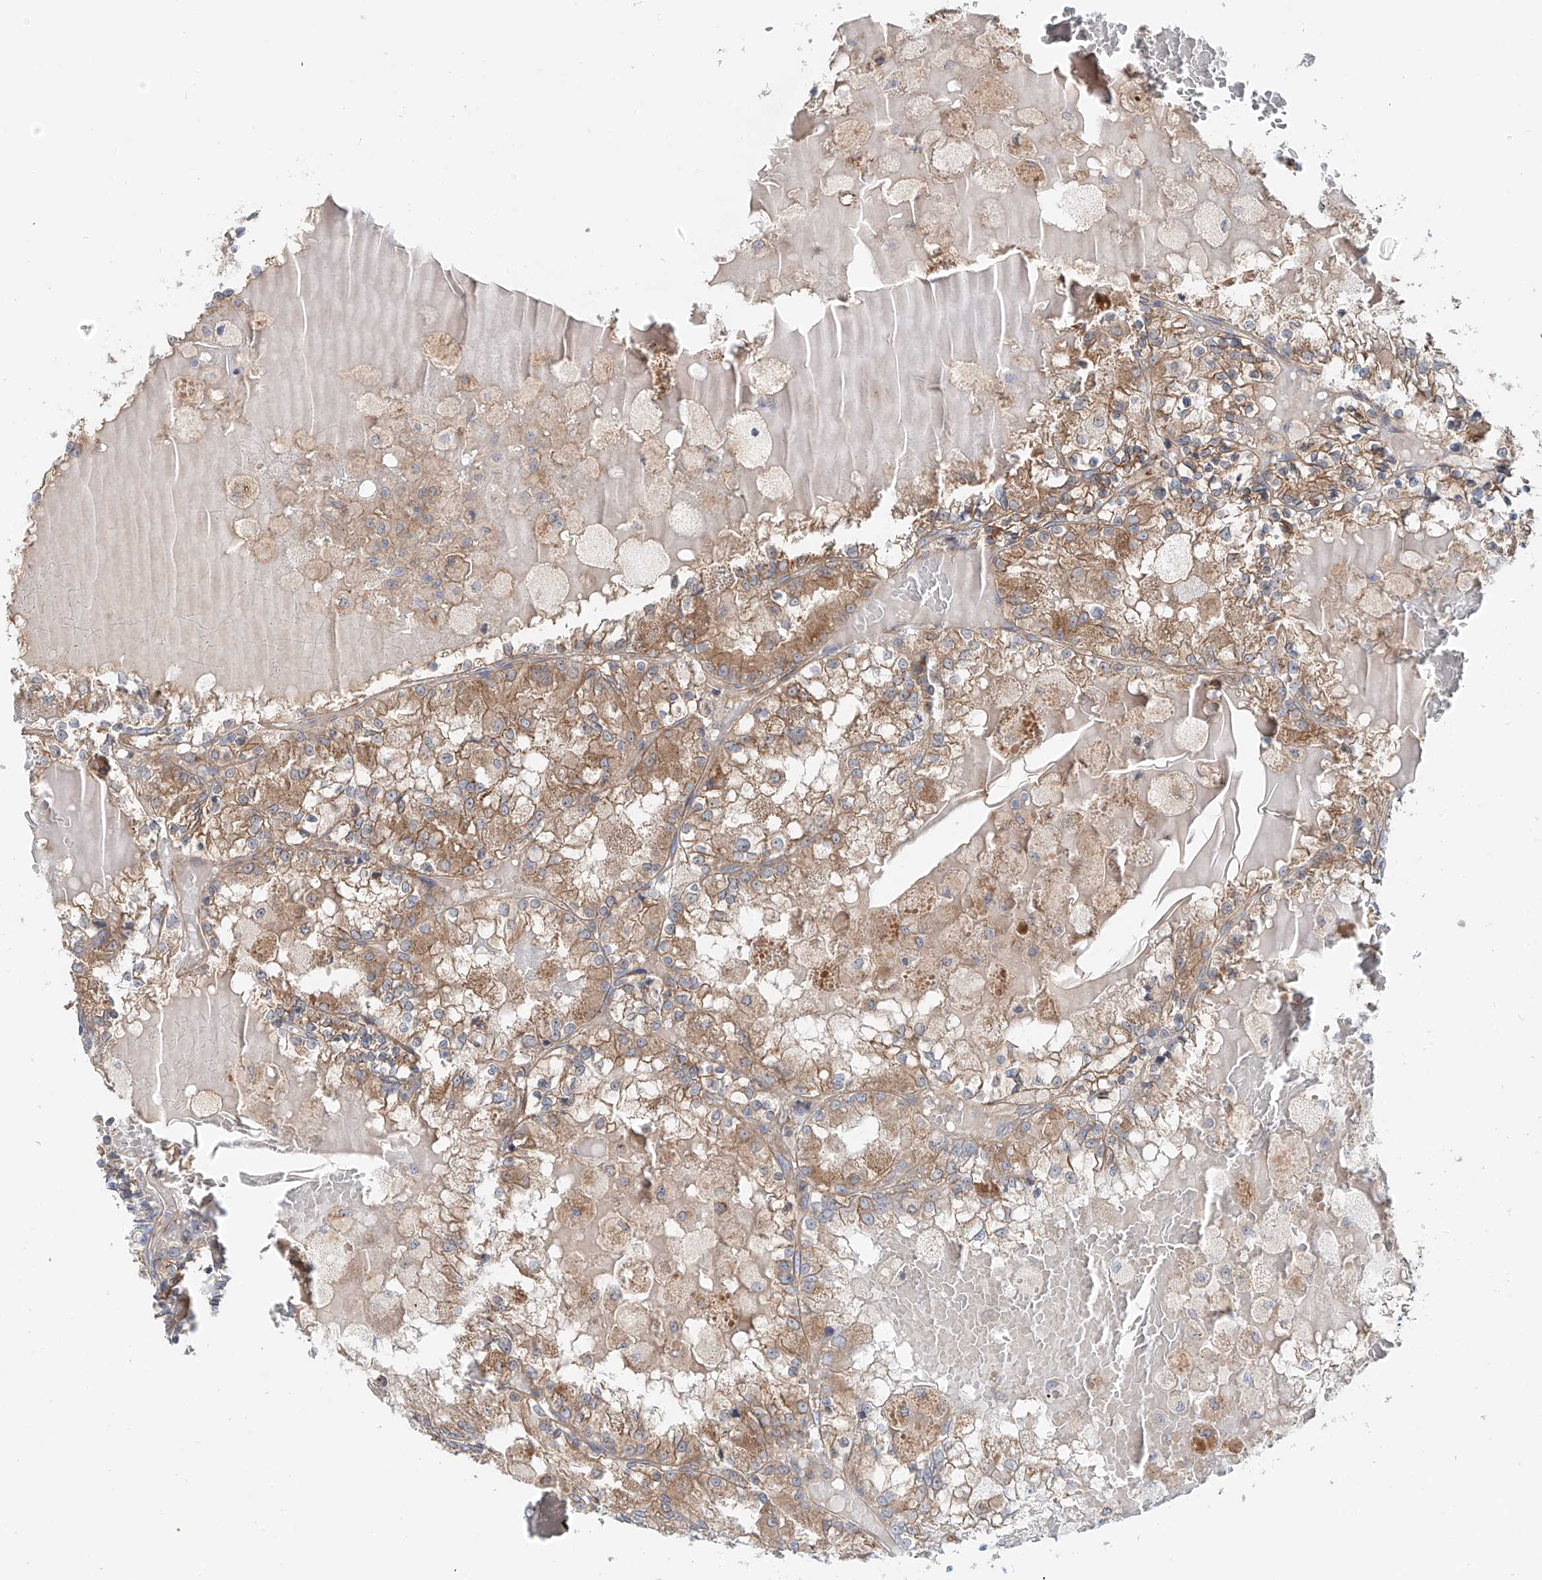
{"staining": {"intensity": "moderate", "quantity": ">75%", "location": "cytoplasmic/membranous"}, "tissue": "renal cancer", "cell_type": "Tumor cells", "image_type": "cancer", "snomed": [{"axis": "morphology", "description": "Adenocarcinoma, NOS"}, {"axis": "topography", "description": "Kidney"}], "caption": "Protein staining of renal cancer (adenocarcinoma) tissue demonstrates moderate cytoplasmic/membranous staining in about >75% of tumor cells.", "gene": "SNAP29", "patient": {"sex": "female", "age": 56}}